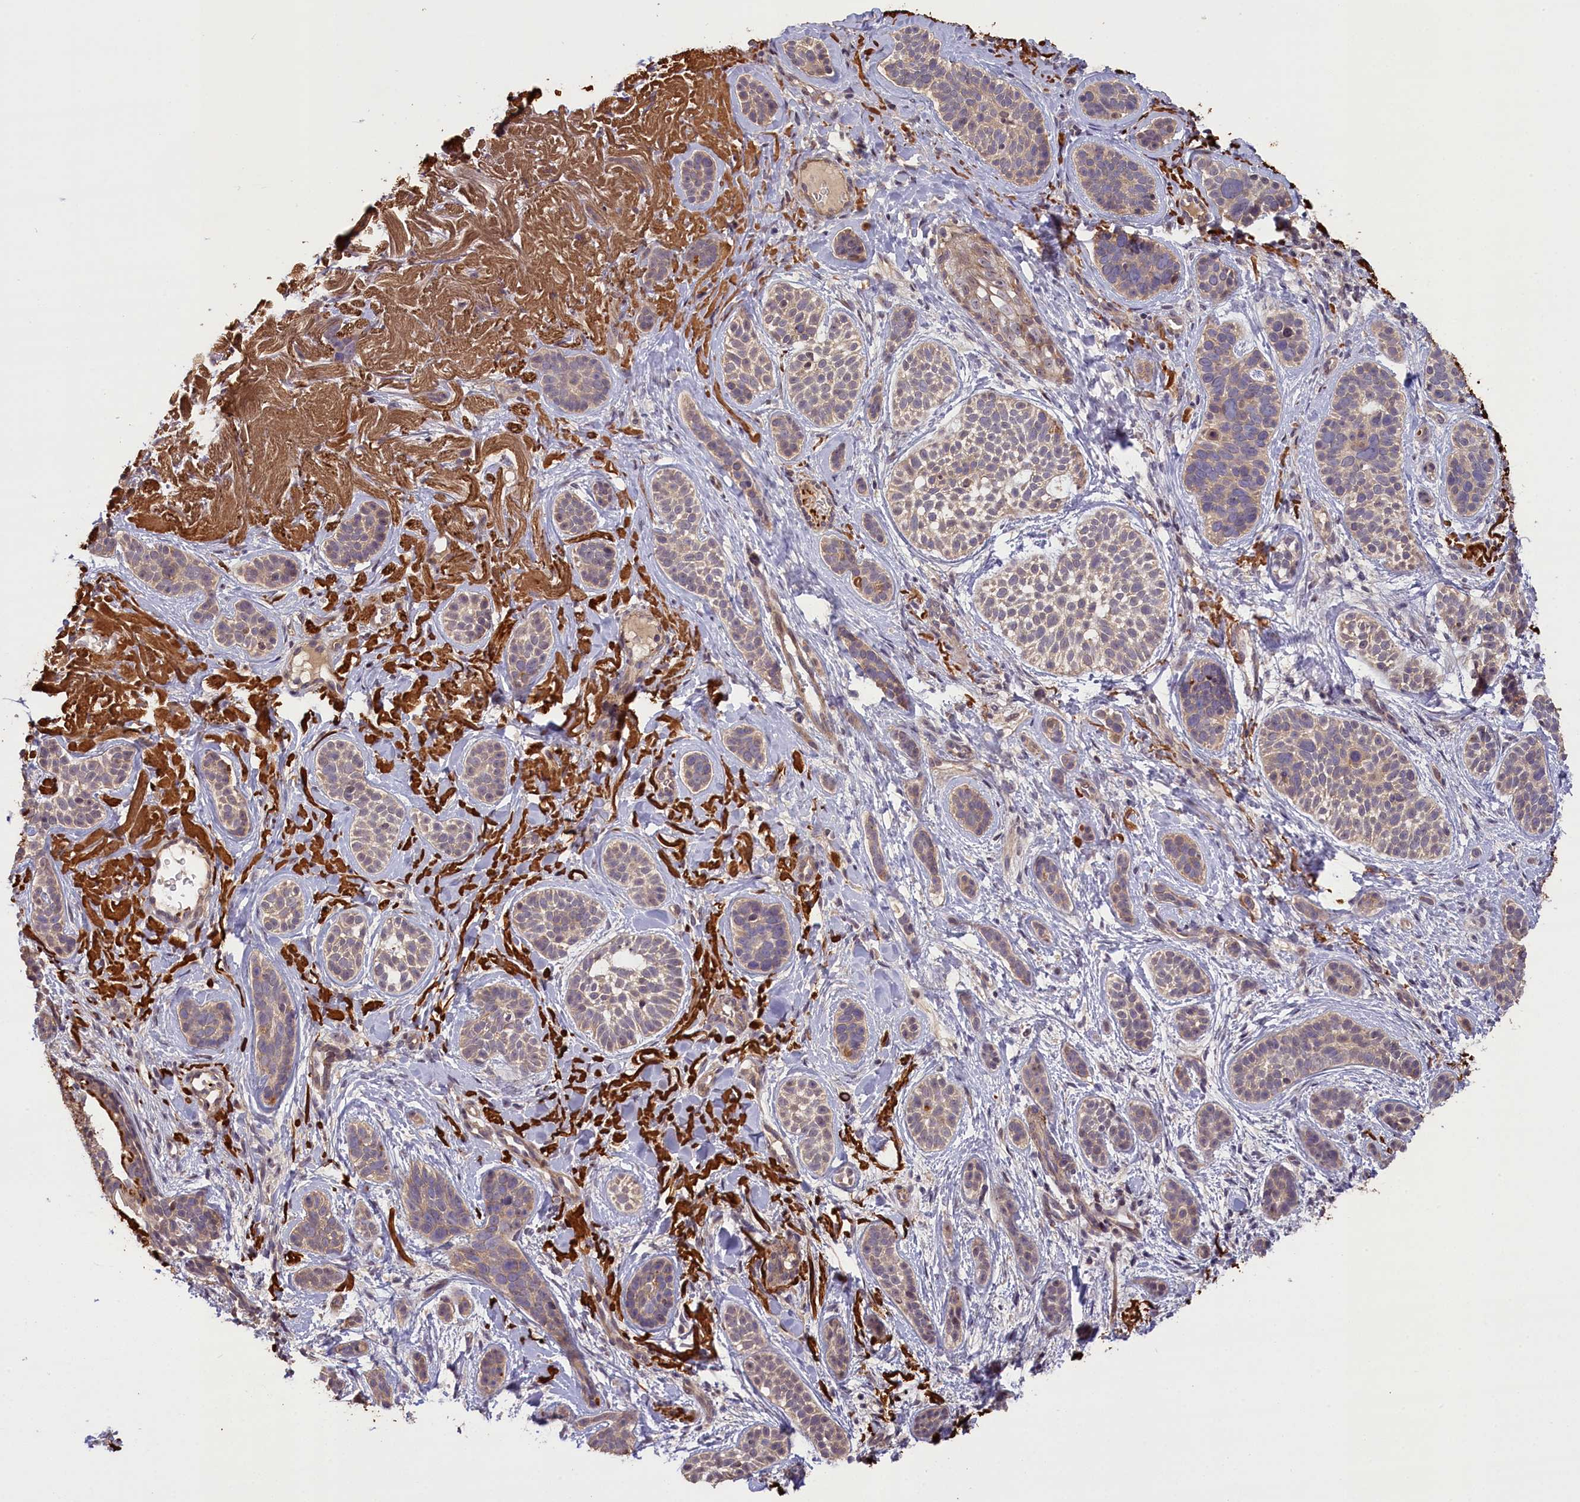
{"staining": {"intensity": "weak", "quantity": "25%-75%", "location": "cytoplasmic/membranous"}, "tissue": "skin cancer", "cell_type": "Tumor cells", "image_type": "cancer", "snomed": [{"axis": "morphology", "description": "Basal cell carcinoma"}, {"axis": "topography", "description": "Skin"}], "caption": "This is an image of immunohistochemistry (IHC) staining of skin basal cell carcinoma, which shows weak expression in the cytoplasmic/membranous of tumor cells.", "gene": "FUZ", "patient": {"sex": "male", "age": 71}}